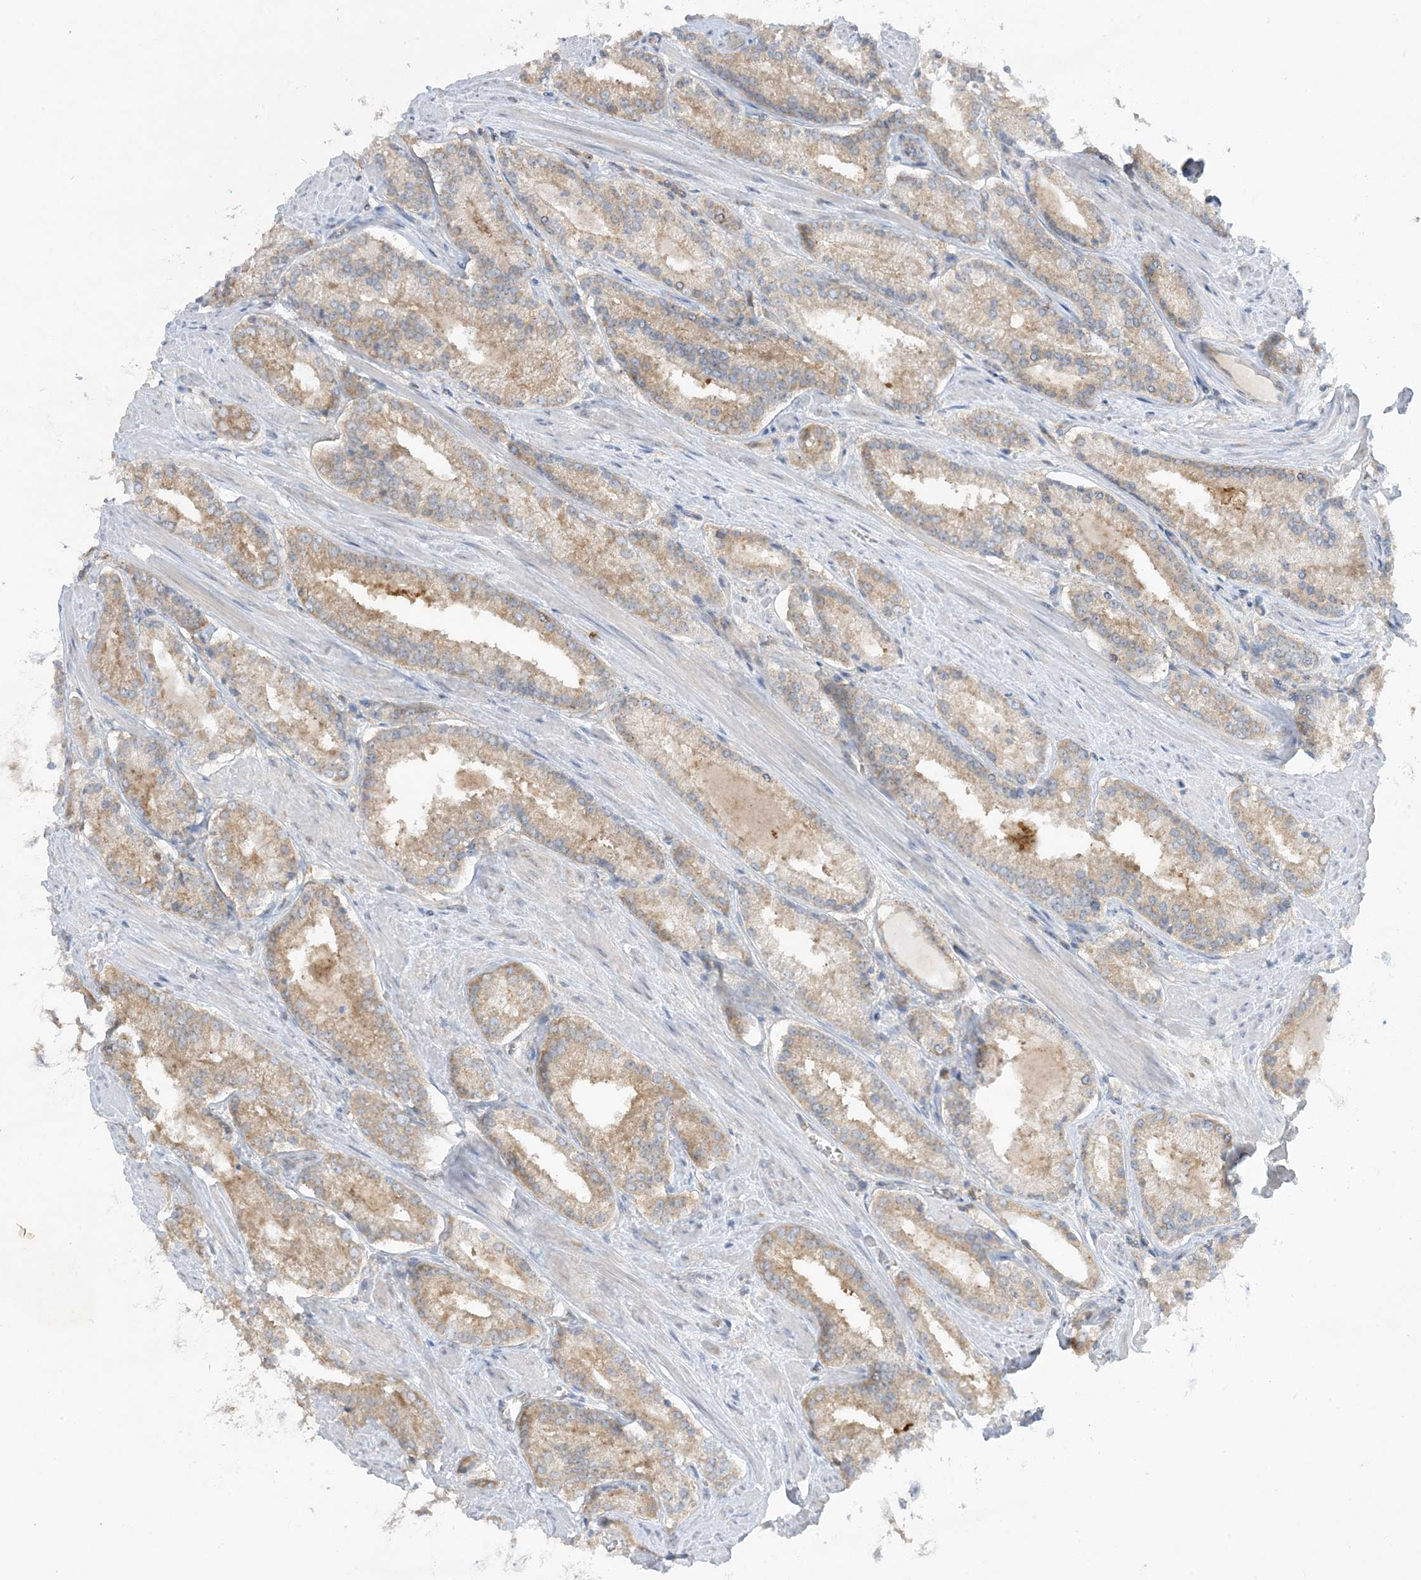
{"staining": {"intensity": "weak", "quantity": ">75%", "location": "cytoplasmic/membranous"}, "tissue": "prostate cancer", "cell_type": "Tumor cells", "image_type": "cancer", "snomed": [{"axis": "morphology", "description": "Adenocarcinoma, Low grade"}, {"axis": "topography", "description": "Prostate"}], "caption": "Approximately >75% of tumor cells in prostate cancer (adenocarcinoma (low-grade)) display weak cytoplasmic/membranous protein positivity as visualized by brown immunohistochemical staining.", "gene": "RPP40", "patient": {"sex": "male", "age": 54}}